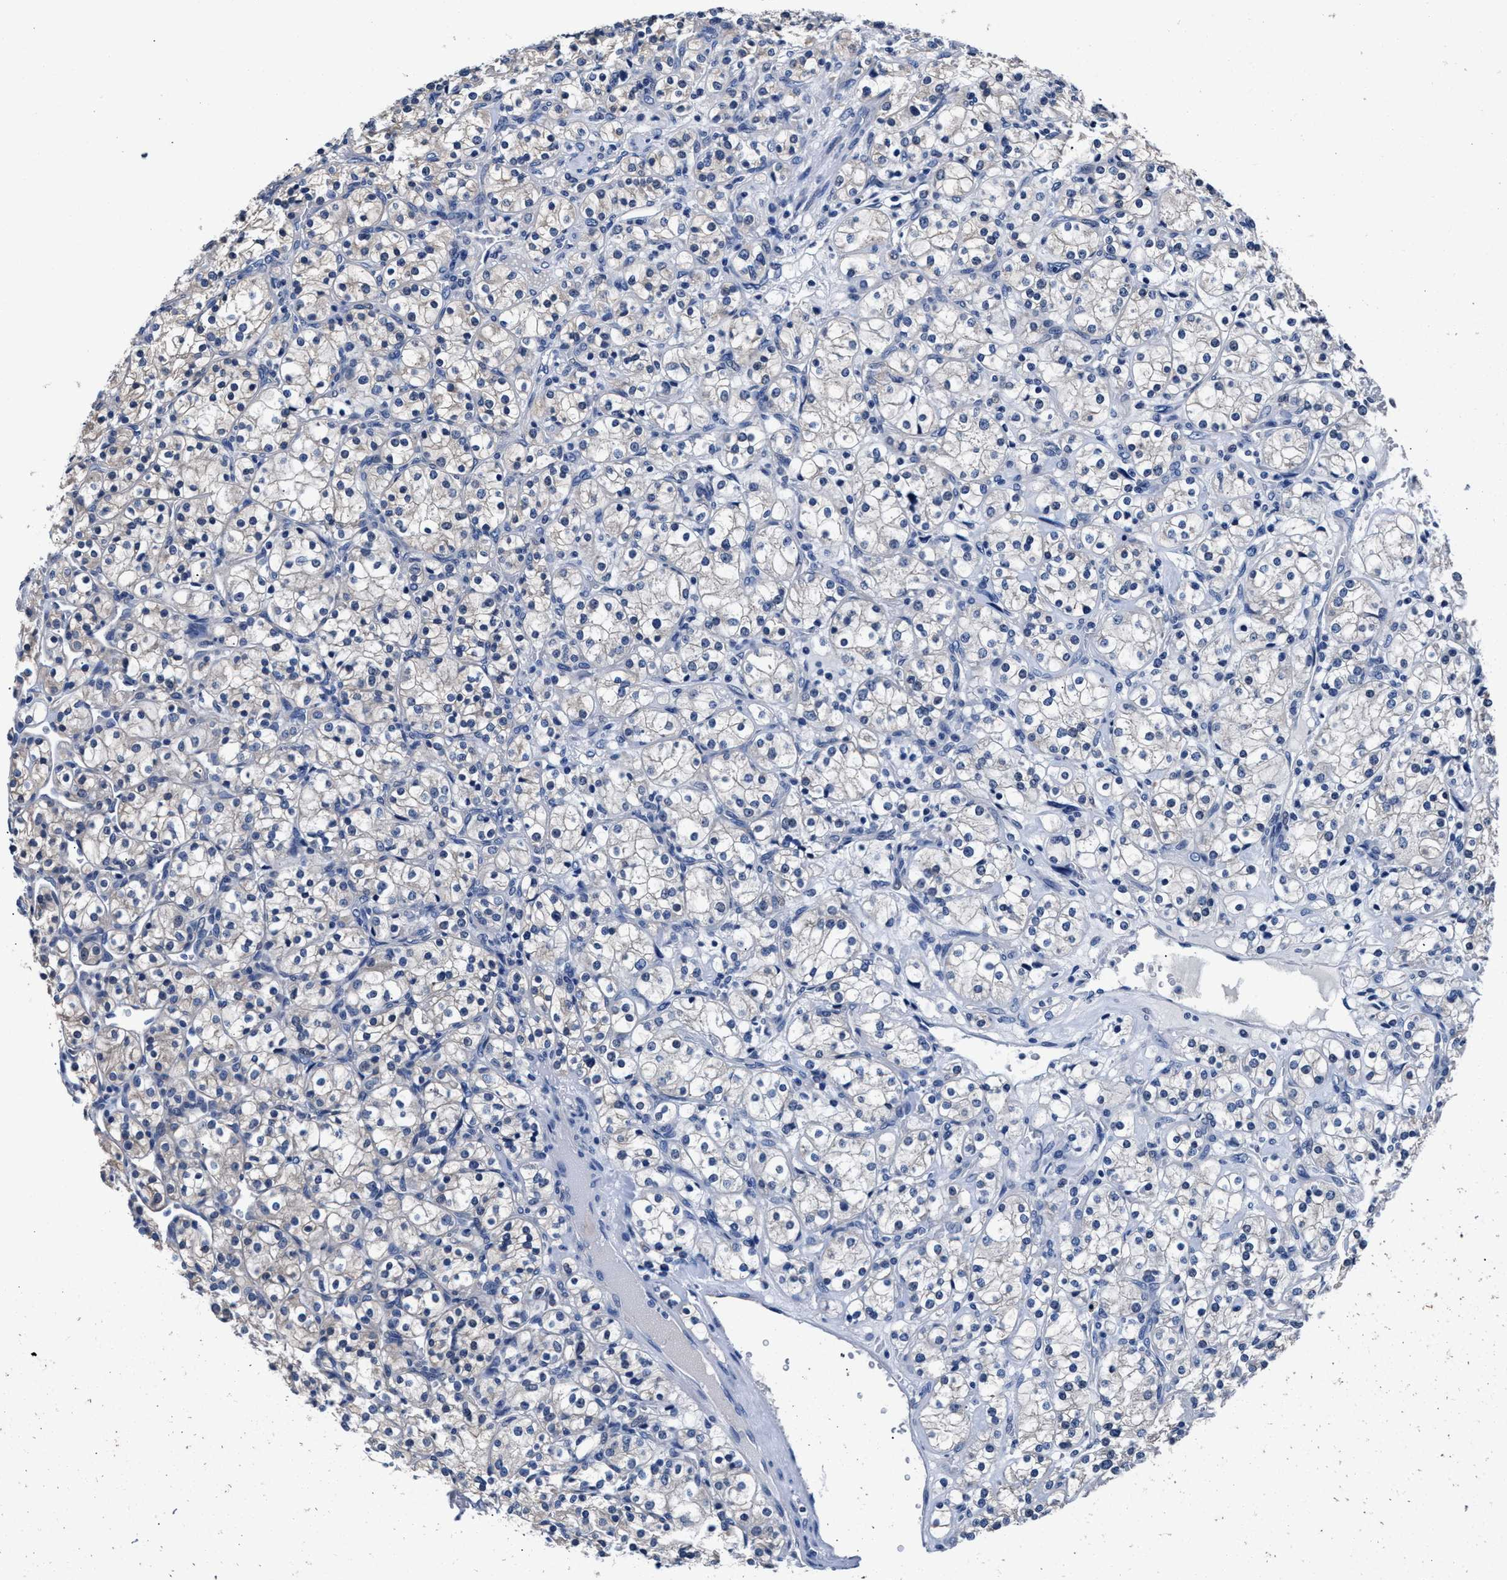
{"staining": {"intensity": "negative", "quantity": "none", "location": "none"}, "tissue": "renal cancer", "cell_type": "Tumor cells", "image_type": "cancer", "snomed": [{"axis": "morphology", "description": "Adenocarcinoma, NOS"}, {"axis": "topography", "description": "Kidney"}], "caption": "Immunohistochemistry photomicrograph of neoplastic tissue: human renal cancer stained with DAB exhibits no significant protein expression in tumor cells.", "gene": "GSTM1", "patient": {"sex": "male", "age": 77}}